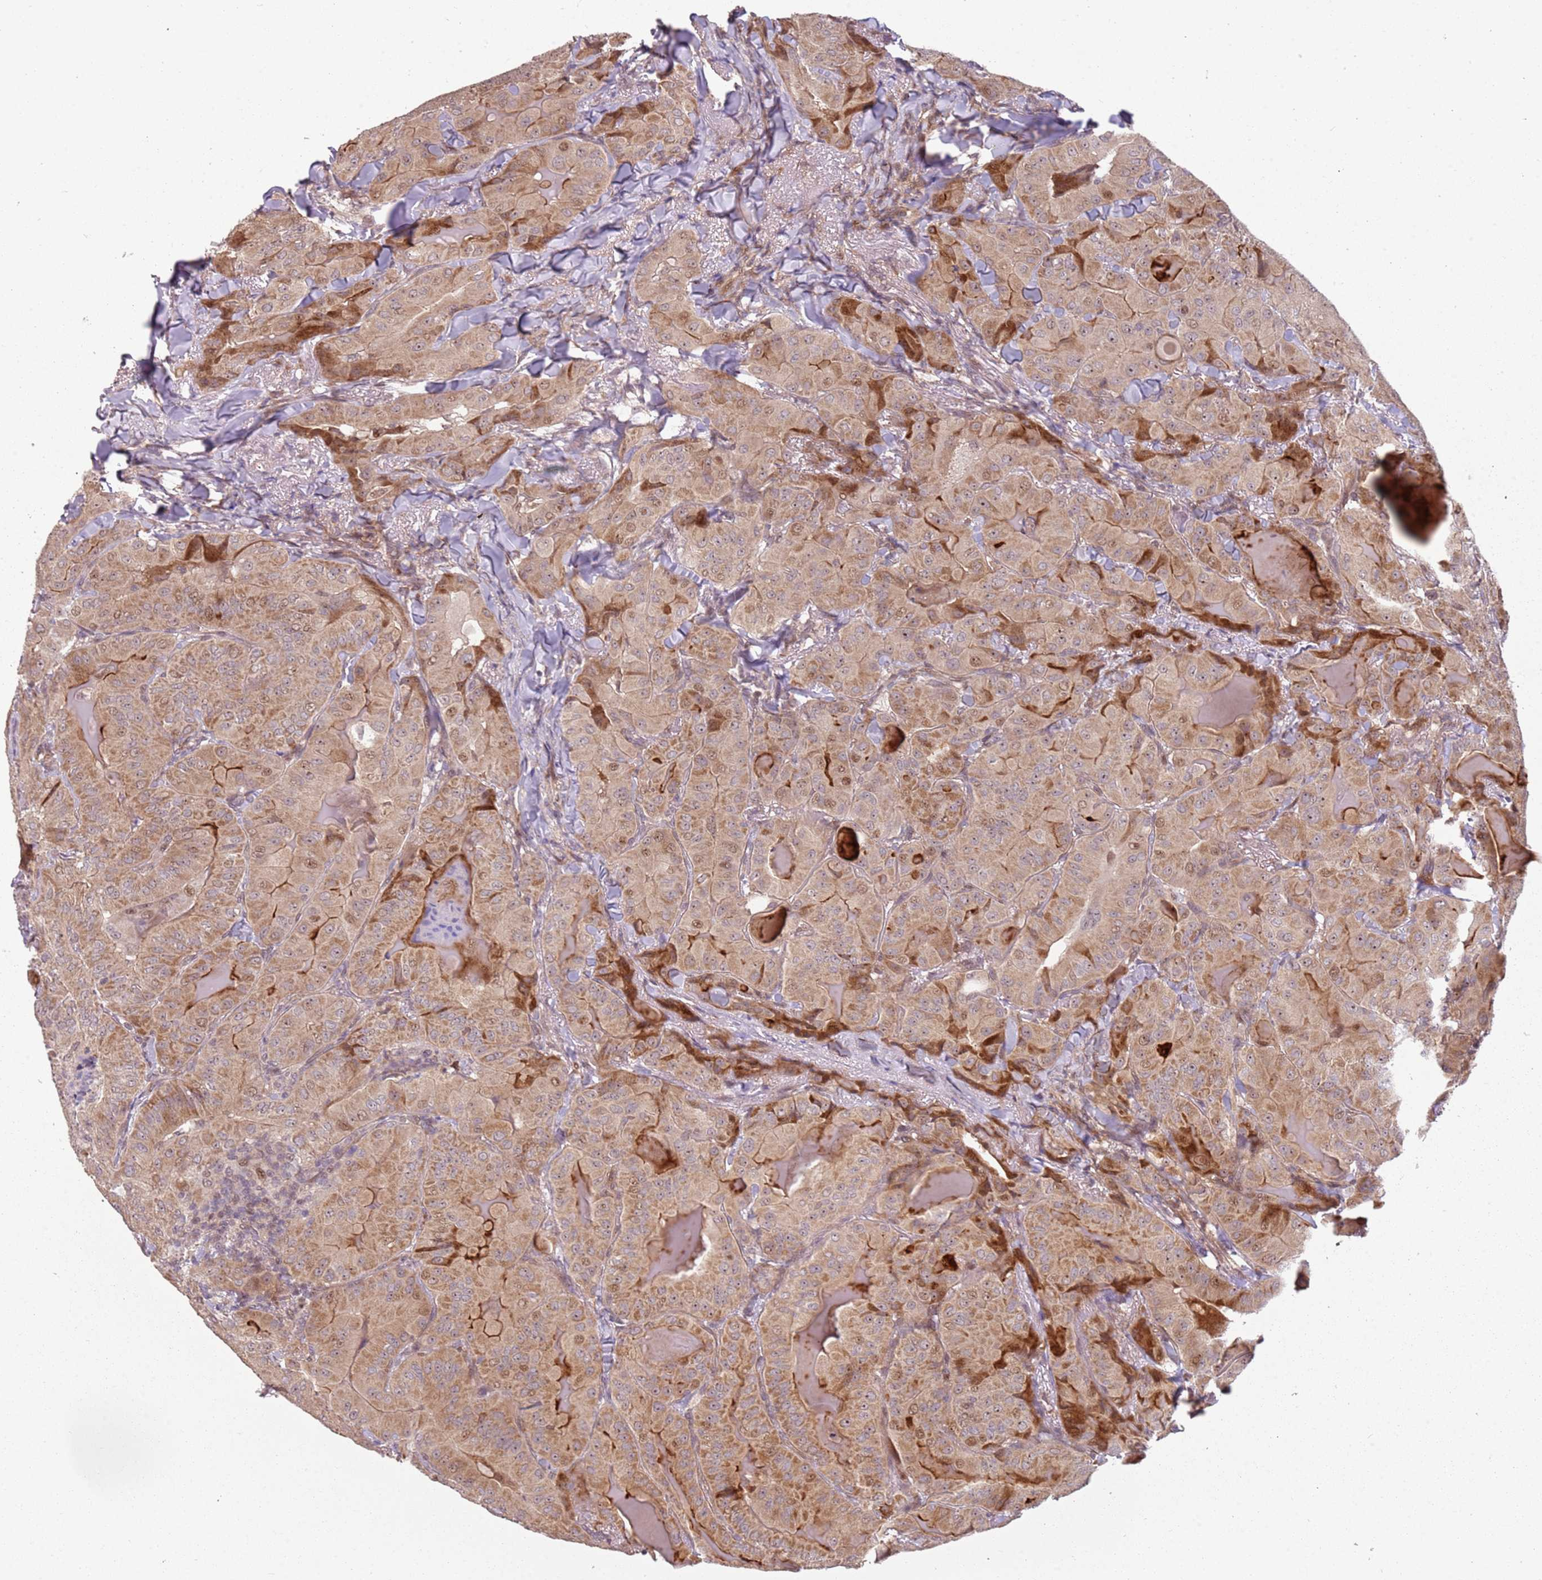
{"staining": {"intensity": "moderate", "quantity": ">75%", "location": "cytoplasmic/membranous,nuclear"}, "tissue": "thyroid cancer", "cell_type": "Tumor cells", "image_type": "cancer", "snomed": [{"axis": "morphology", "description": "Papillary adenocarcinoma, NOS"}, {"axis": "topography", "description": "Thyroid gland"}], "caption": "An image showing moderate cytoplasmic/membranous and nuclear expression in approximately >75% of tumor cells in papillary adenocarcinoma (thyroid), as visualized by brown immunohistochemical staining.", "gene": "CHURC1", "patient": {"sex": "female", "age": 68}}